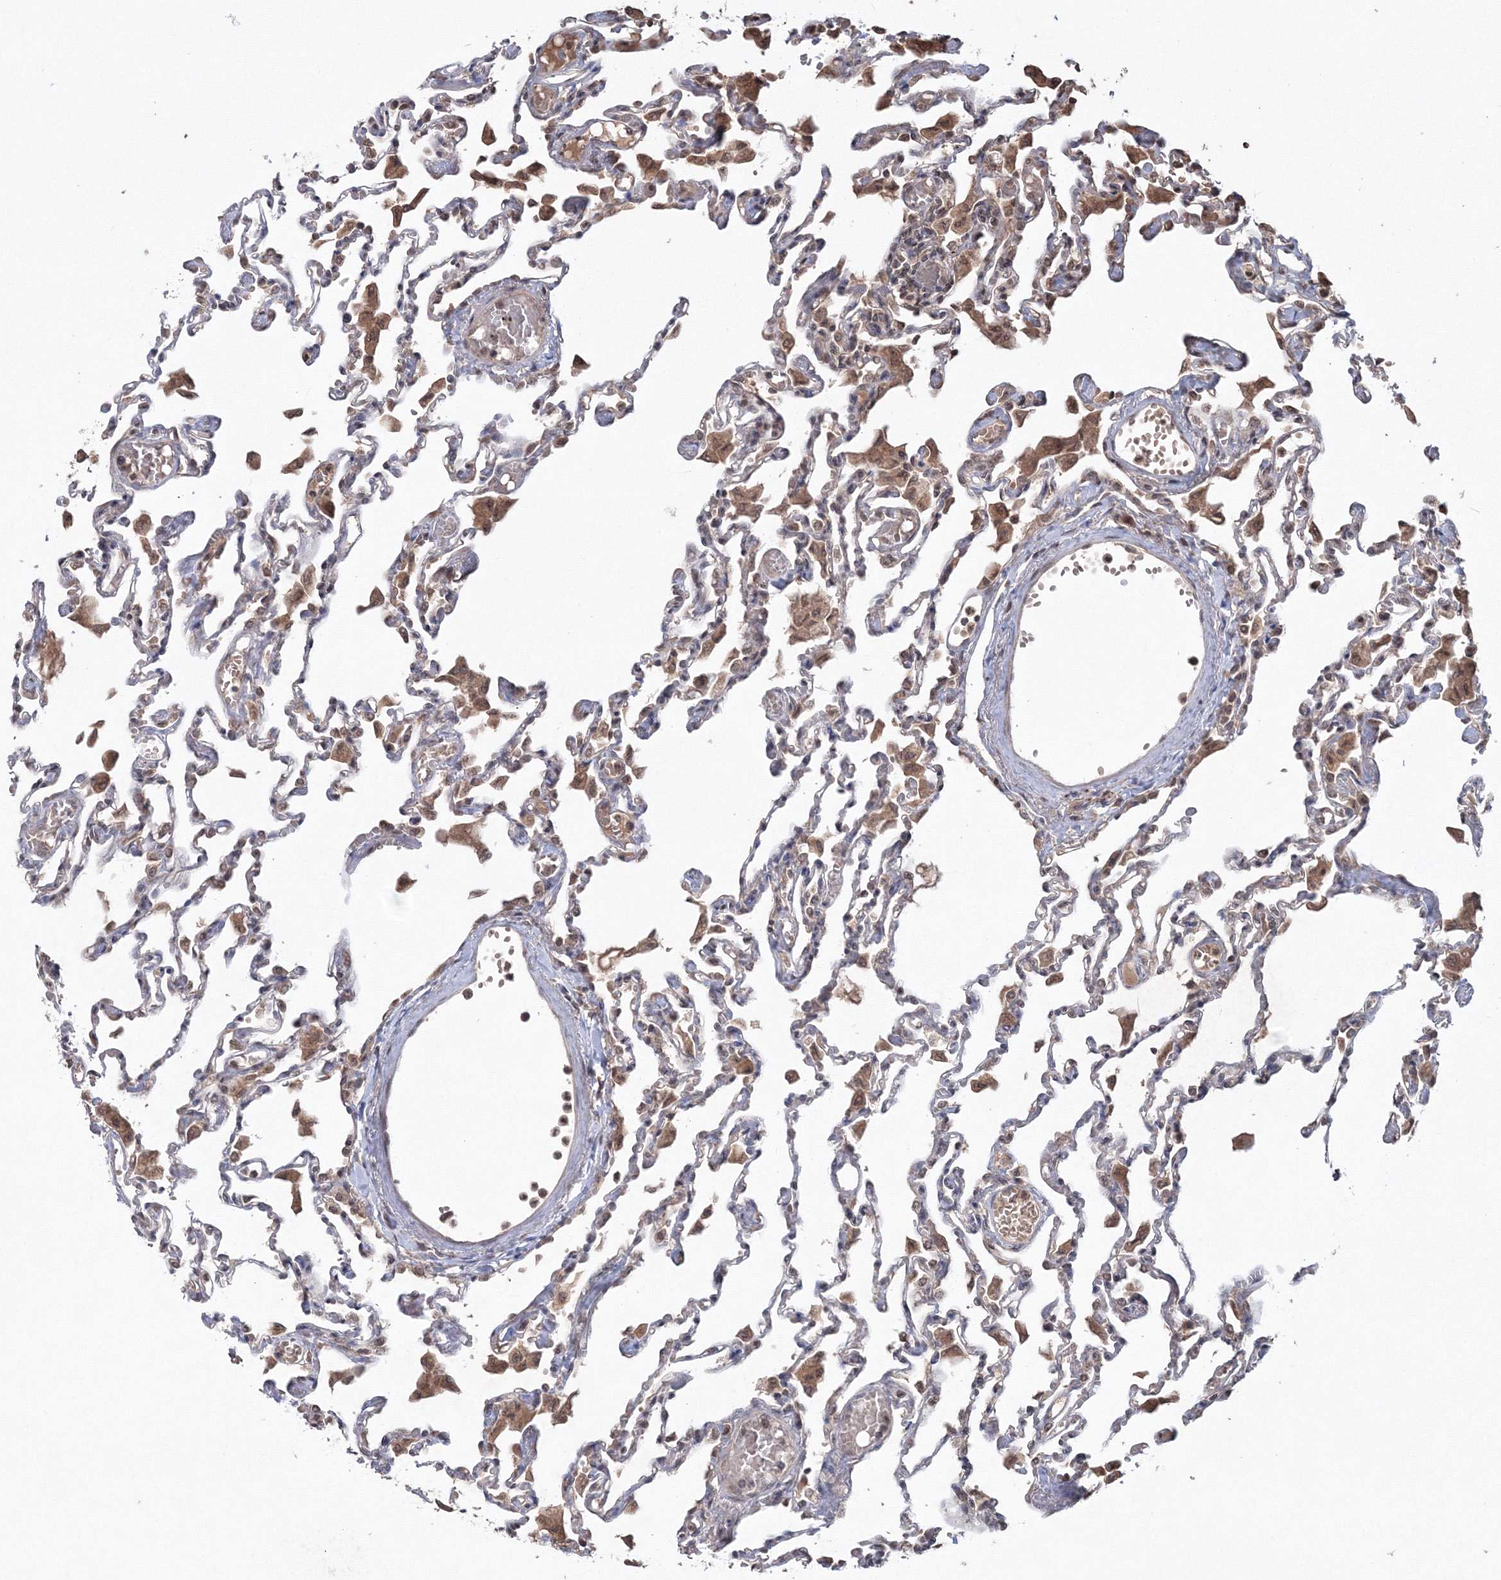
{"staining": {"intensity": "weak", "quantity": "25%-75%", "location": "cytoplasmic/membranous"}, "tissue": "lung", "cell_type": "Alveolar cells", "image_type": "normal", "snomed": [{"axis": "morphology", "description": "Normal tissue, NOS"}, {"axis": "topography", "description": "Bronchus"}, {"axis": "topography", "description": "Lung"}], "caption": "Weak cytoplasmic/membranous protein expression is appreciated in about 25%-75% of alveolar cells in lung. (DAB = brown stain, brightfield microscopy at high magnification).", "gene": "PEX13", "patient": {"sex": "female", "age": 49}}